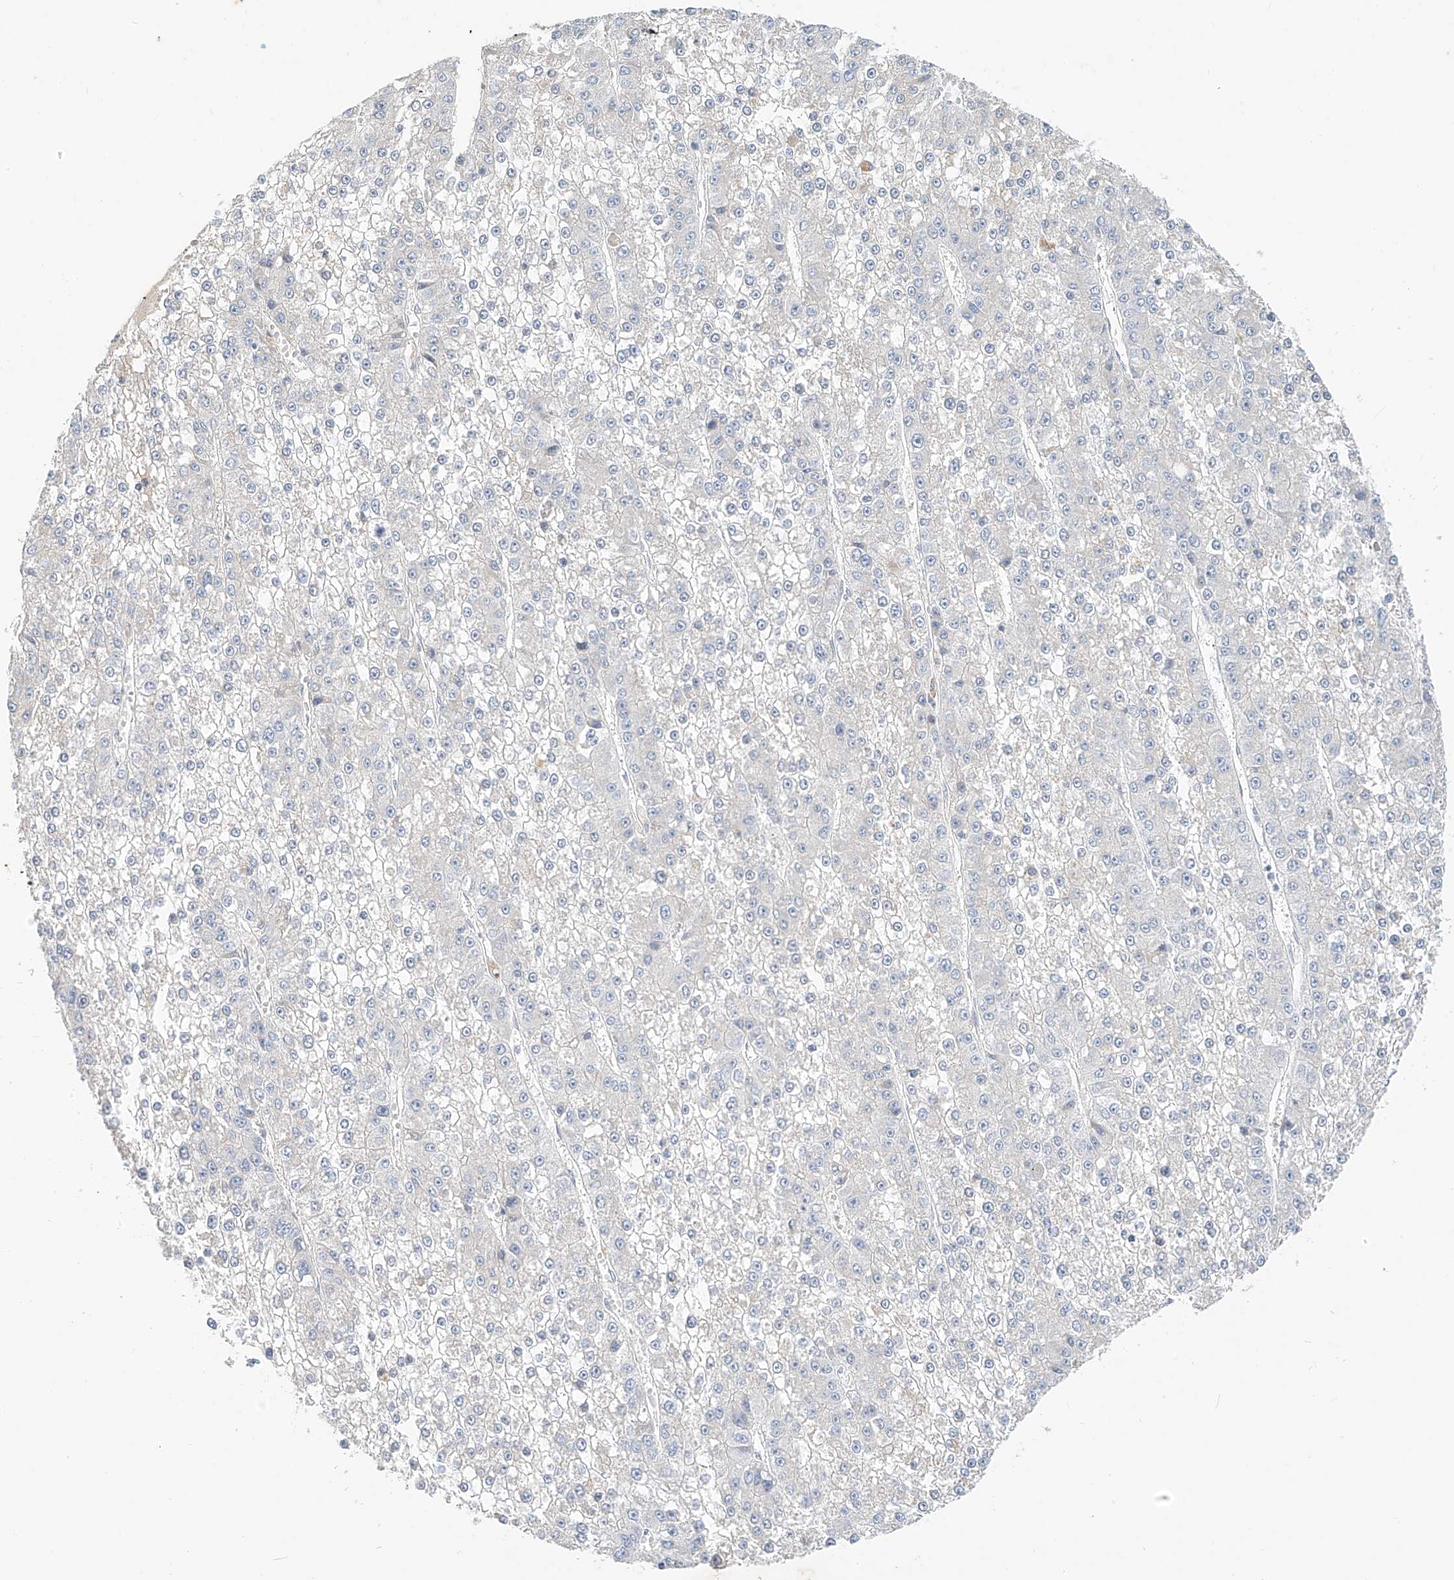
{"staining": {"intensity": "negative", "quantity": "none", "location": "none"}, "tissue": "liver cancer", "cell_type": "Tumor cells", "image_type": "cancer", "snomed": [{"axis": "morphology", "description": "Carcinoma, Hepatocellular, NOS"}, {"axis": "topography", "description": "Liver"}], "caption": "Hepatocellular carcinoma (liver) was stained to show a protein in brown. There is no significant positivity in tumor cells.", "gene": "RASA2", "patient": {"sex": "female", "age": 73}}